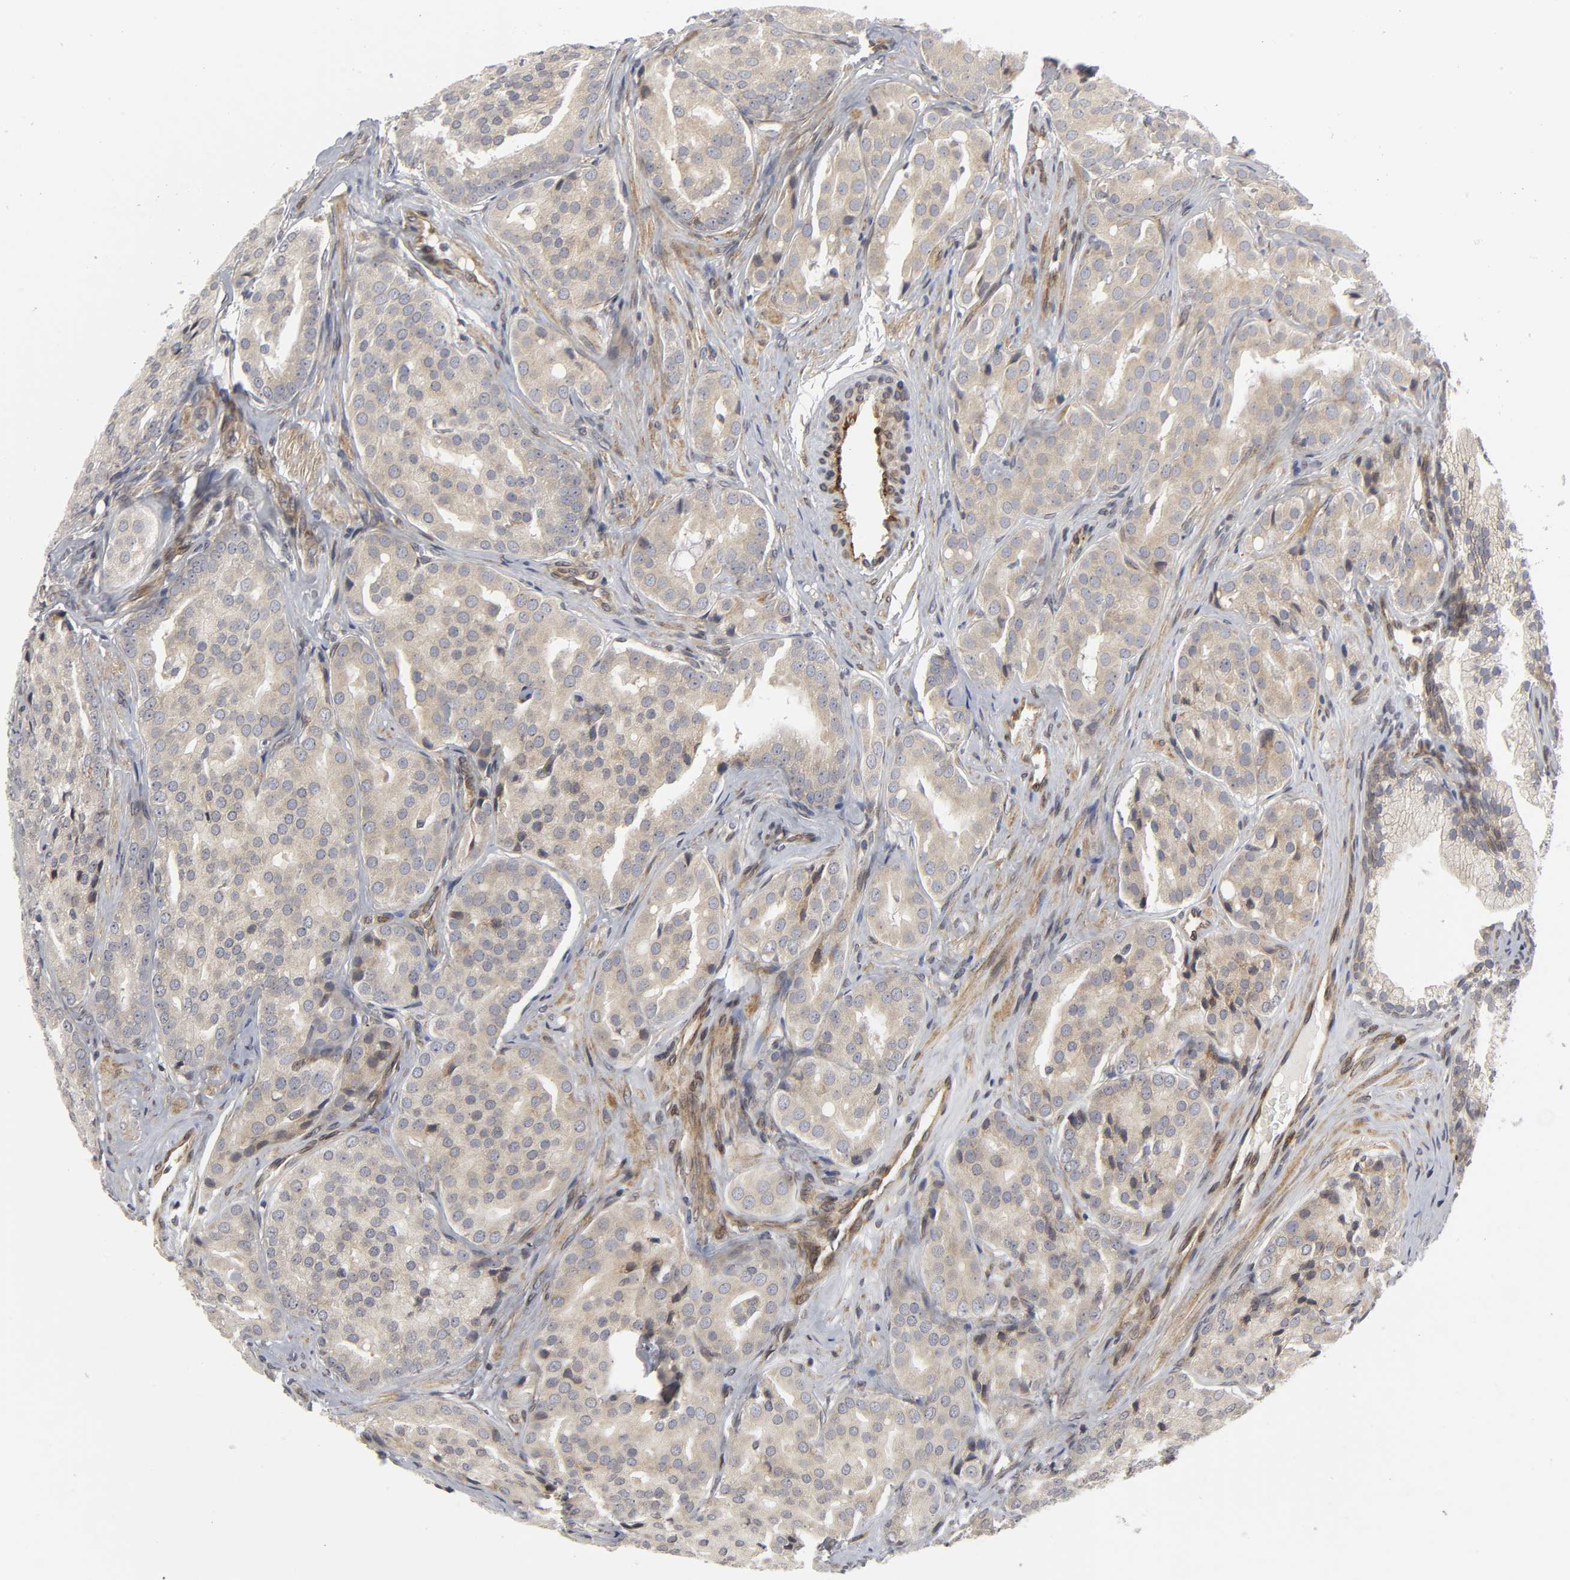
{"staining": {"intensity": "weak", "quantity": "25%-75%", "location": "cytoplasmic/membranous"}, "tissue": "prostate cancer", "cell_type": "Tumor cells", "image_type": "cancer", "snomed": [{"axis": "morphology", "description": "Adenocarcinoma, High grade"}, {"axis": "topography", "description": "Prostate"}], "caption": "About 25%-75% of tumor cells in human prostate high-grade adenocarcinoma exhibit weak cytoplasmic/membranous protein expression as visualized by brown immunohistochemical staining.", "gene": "ASB6", "patient": {"sex": "male", "age": 64}}